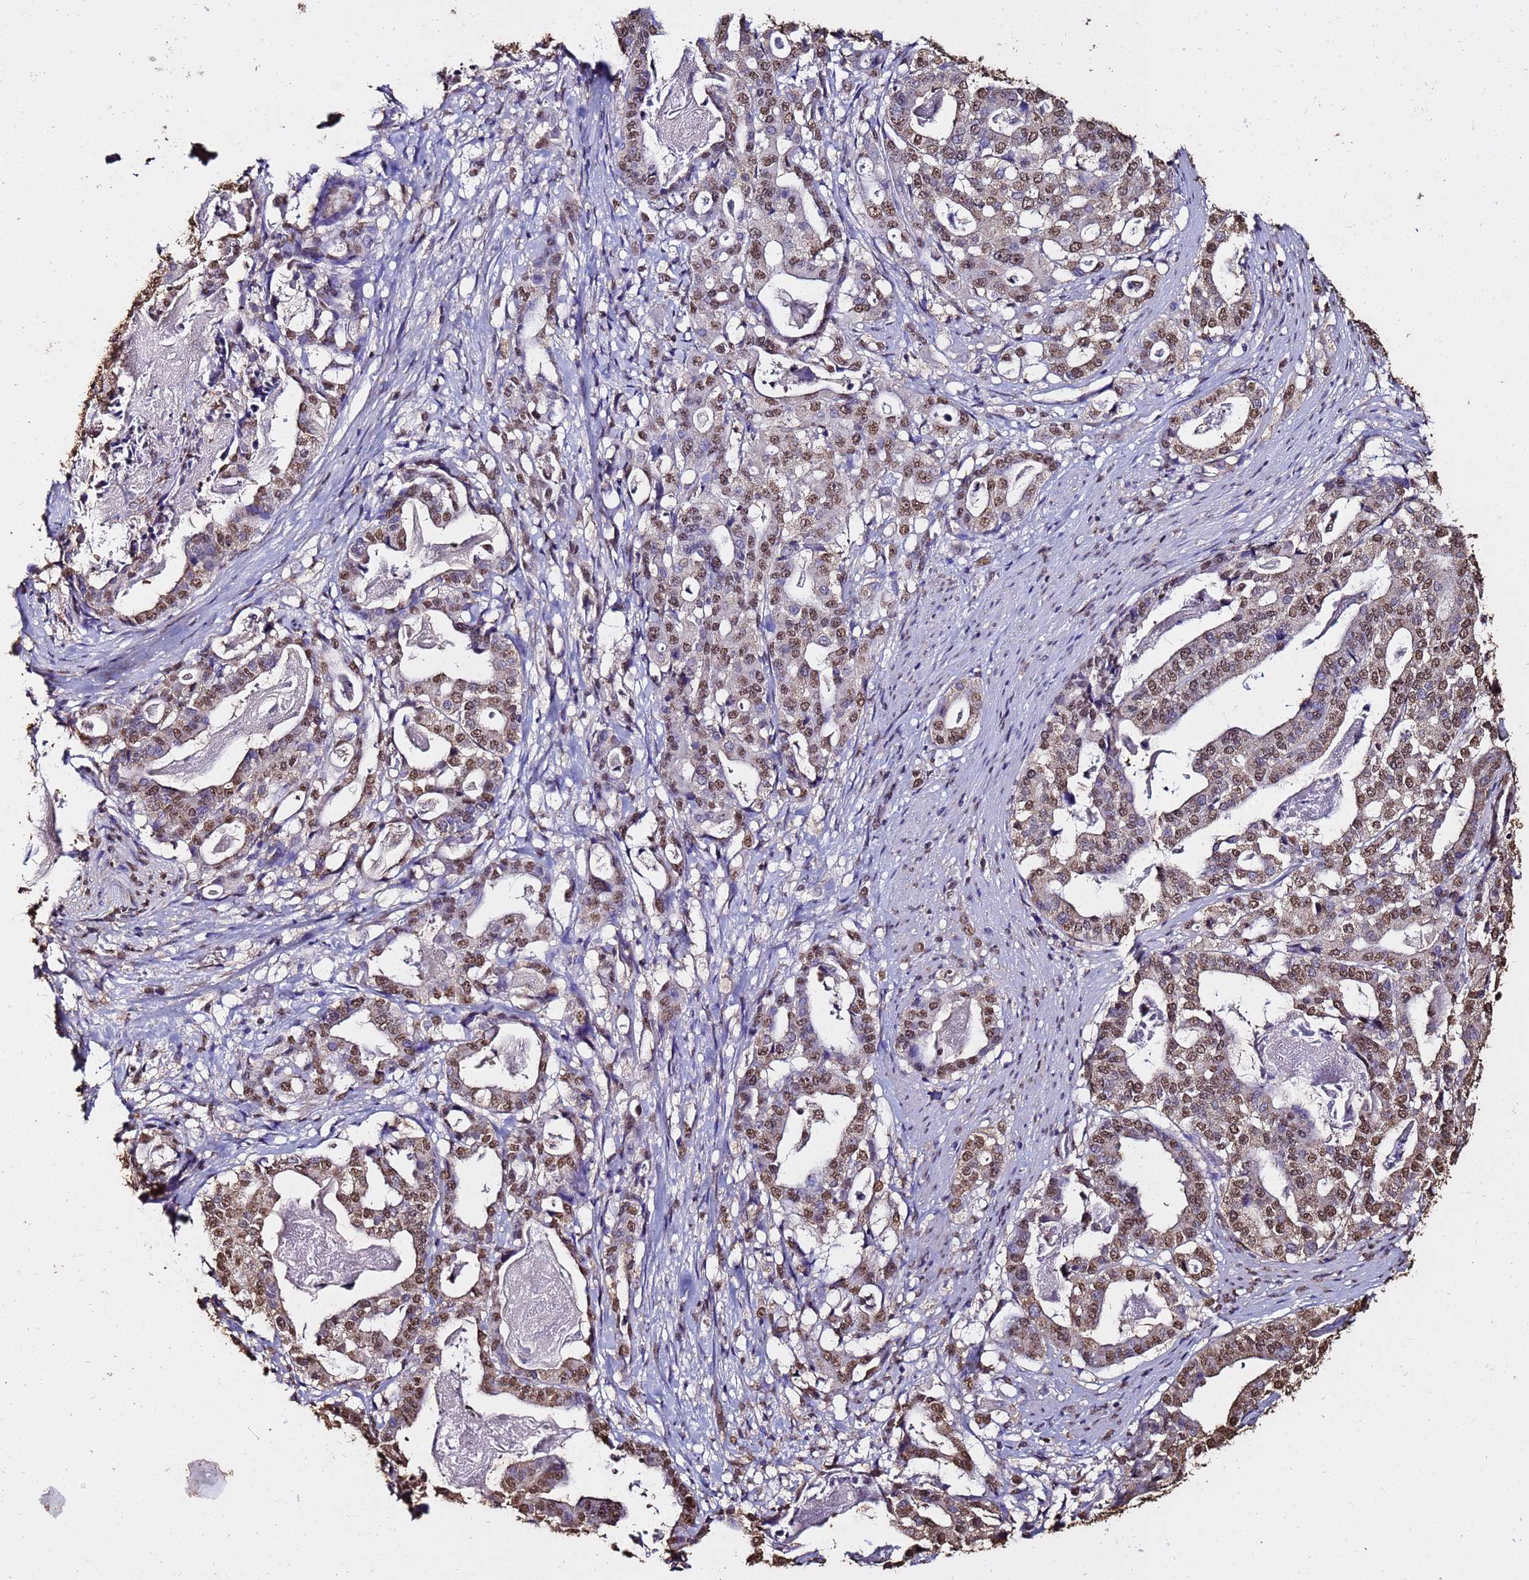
{"staining": {"intensity": "moderate", "quantity": ">75%", "location": "nuclear"}, "tissue": "stomach cancer", "cell_type": "Tumor cells", "image_type": "cancer", "snomed": [{"axis": "morphology", "description": "Adenocarcinoma, NOS"}, {"axis": "topography", "description": "Stomach"}], "caption": "Immunohistochemical staining of stomach cancer (adenocarcinoma) displays medium levels of moderate nuclear positivity in about >75% of tumor cells. (IHC, brightfield microscopy, high magnification).", "gene": "TRIP6", "patient": {"sex": "male", "age": 48}}